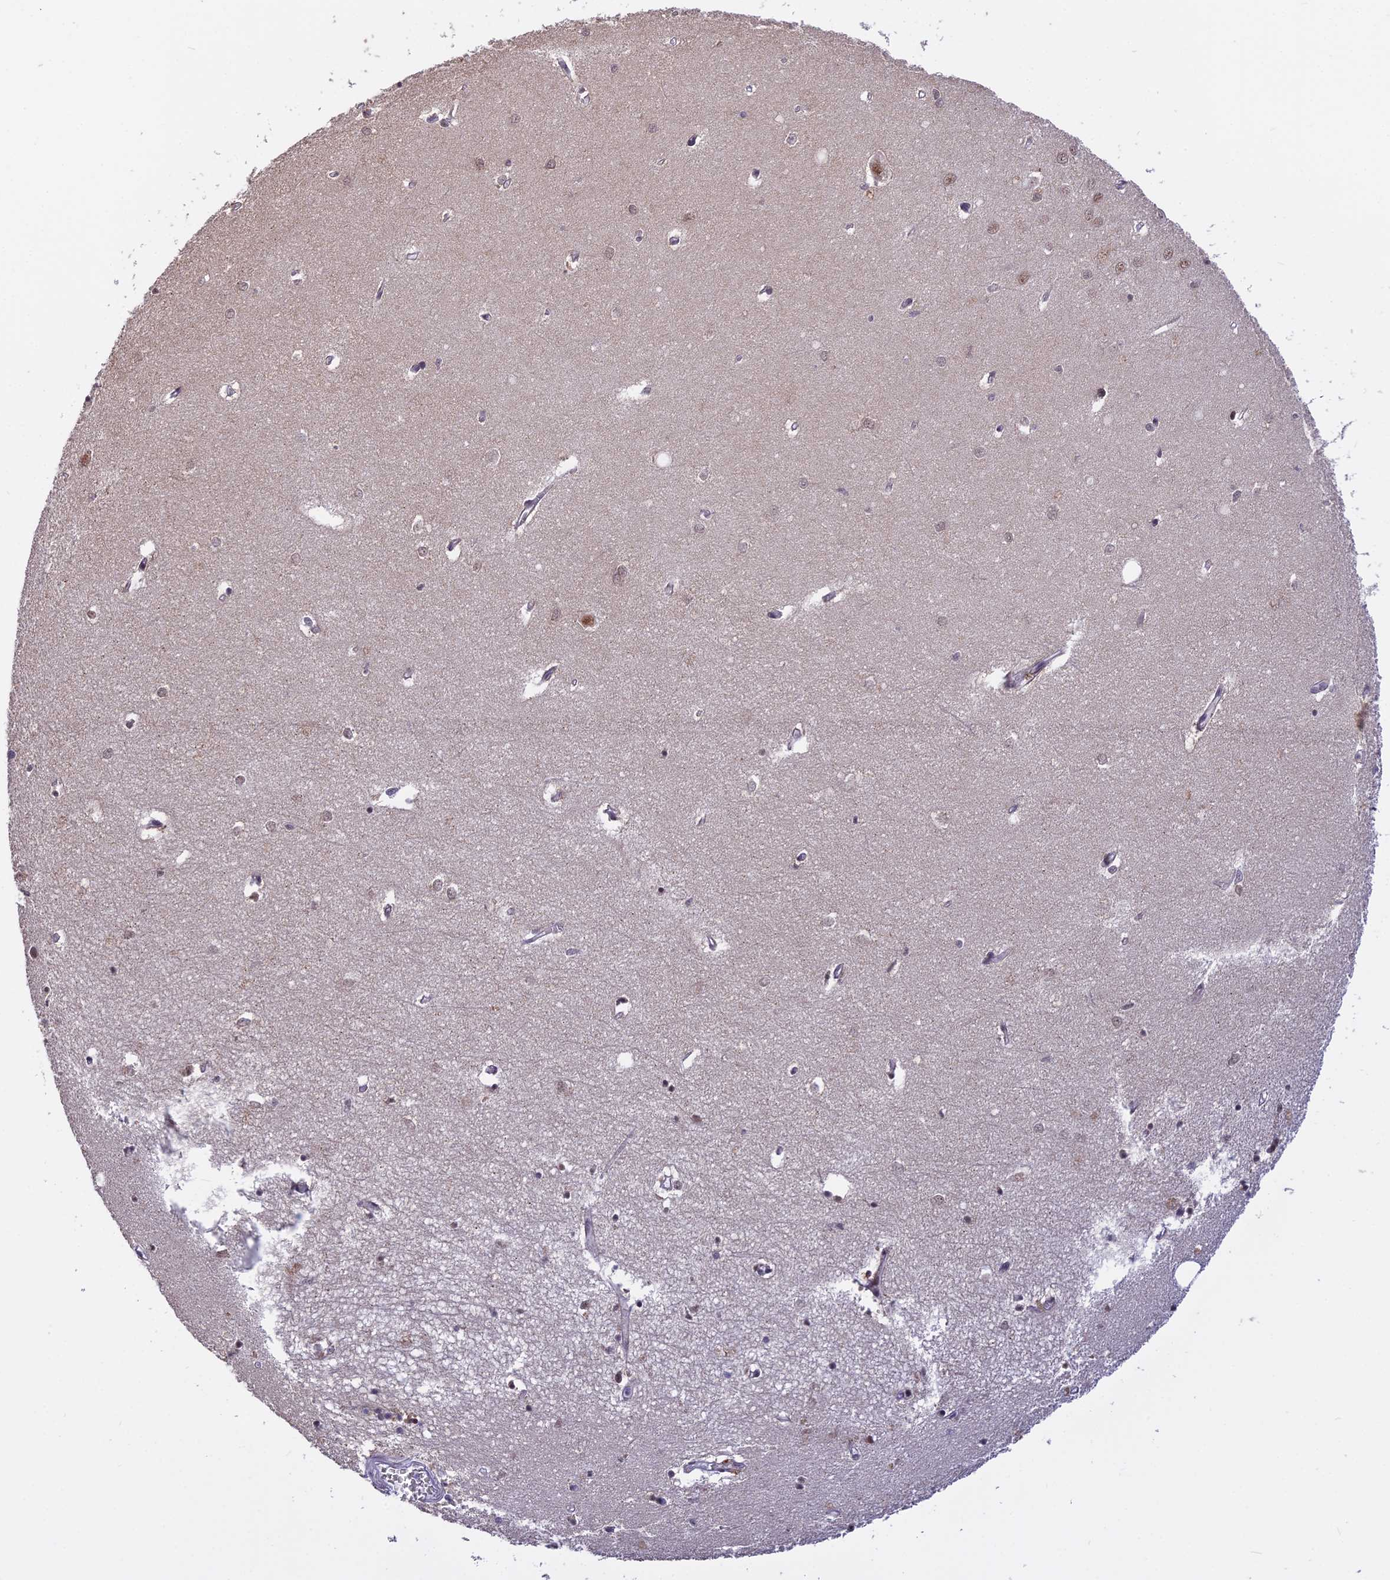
{"staining": {"intensity": "weak", "quantity": "<25%", "location": "nuclear"}, "tissue": "hippocampus", "cell_type": "Glial cells", "image_type": "normal", "snomed": [{"axis": "morphology", "description": "Normal tissue, NOS"}, {"axis": "topography", "description": "Hippocampus"}], "caption": "Human hippocampus stained for a protein using immunohistochemistry (IHC) shows no positivity in glial cells.", "gene": "POLR2C", "patient": {"sex": "female", "age": 64}}